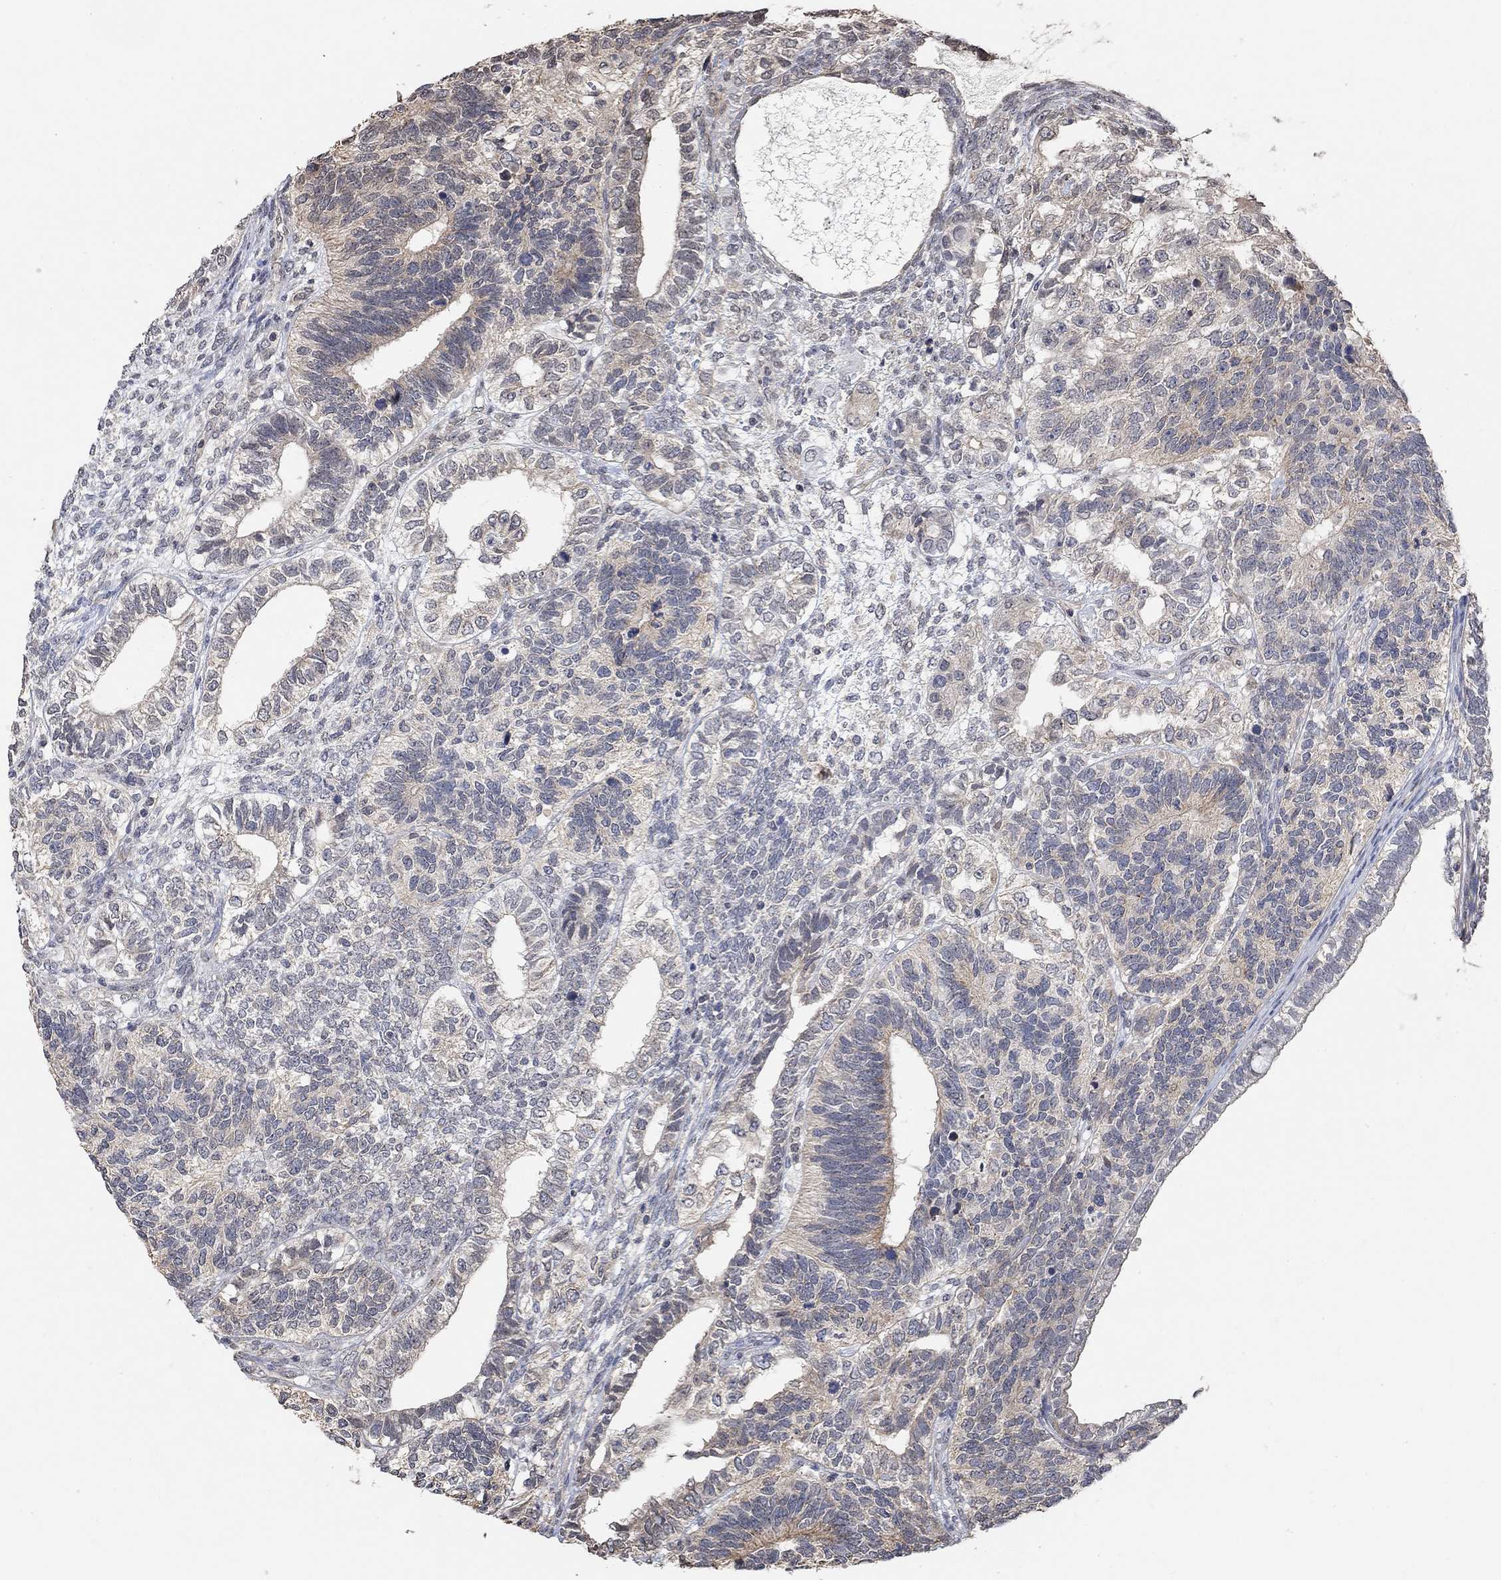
{"staining": {"intensity": "negative", "quantity": "none", "location": "none"}, "tissue": "testis cancer", "cell_type": "Tumor cells", "image_type": "cancer", "snomed": [{"axis": "morphology", "description": "Seminoma, NOS"}, {"axis": "morphology", "description": "Carcinoma, Embryonal, NOS"}, {"axis": "topography", "description": "Testis"}], "caption": "This is a photomicrograph of immunohistochemistry staining of testis embryonal carcinoma, which shows no staining in tumor cells.", "gene": "UNC5B", "patient": {"sex": "male", "age": 41}}